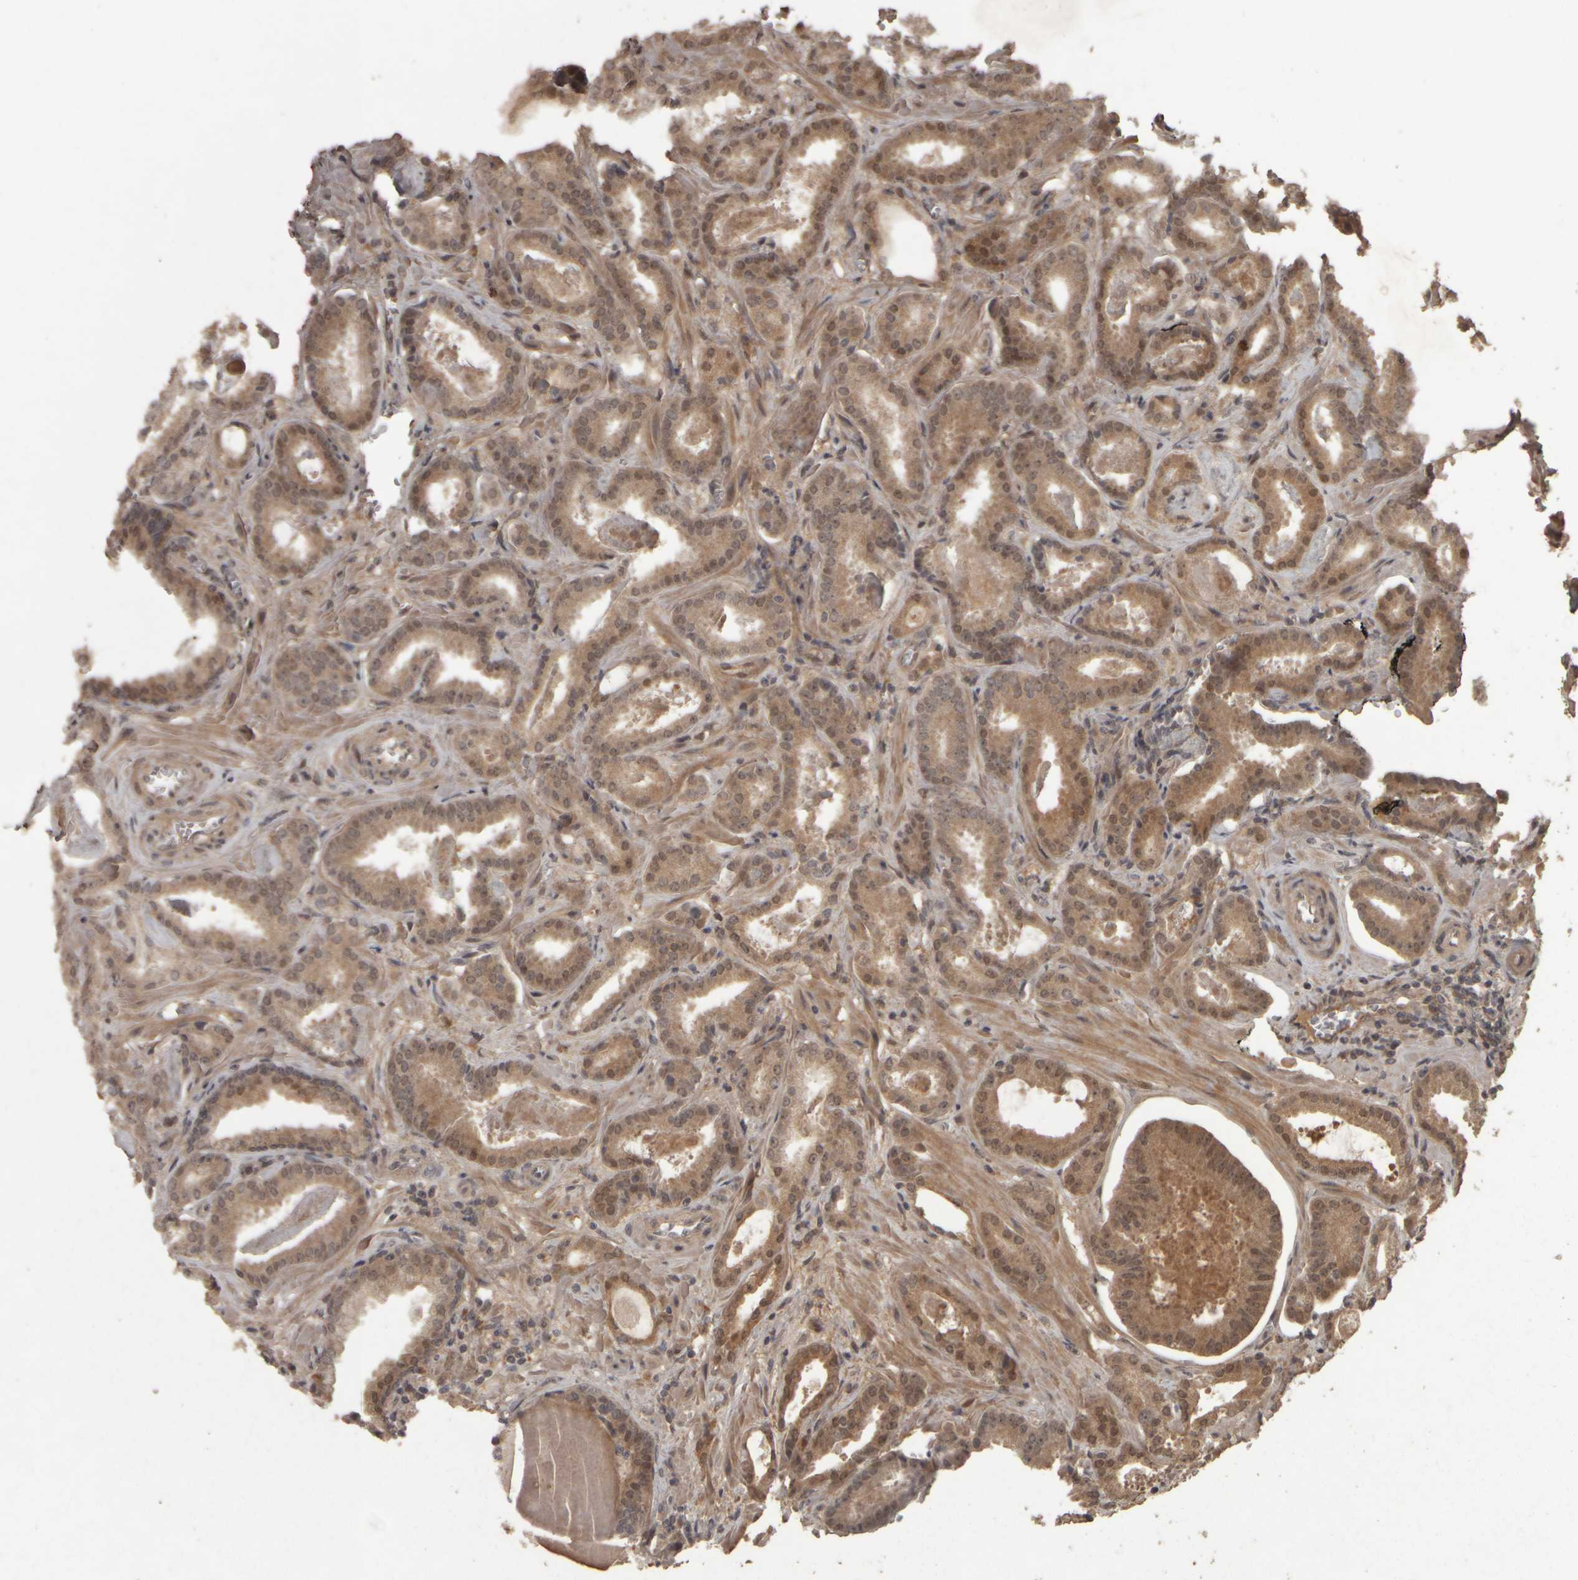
{"staining": {"intensity": "moderate", "quantity": ">75%", "location": "cytoplasmic/membranous"}, "tissue": "prostate cancer", "cell_type": "Tumor cells", "image_type": "cancer", "snomed": [{"axis": "morphology", "description": "Adenocarcinoma, Low grade"}, {"axis": "topography", "description": "Prostate"}], "caption": "Prostate cancer (adenocarcinoma (low-grade)) stained for a protein demonstrates moderate cytoplasmic/membranous positivity in tumor cells. (brown staining indicates protein expression, while blue staining denotes nuclei).", "gene": "ACO1", "patient": {"sex": "male", "age": 53}}